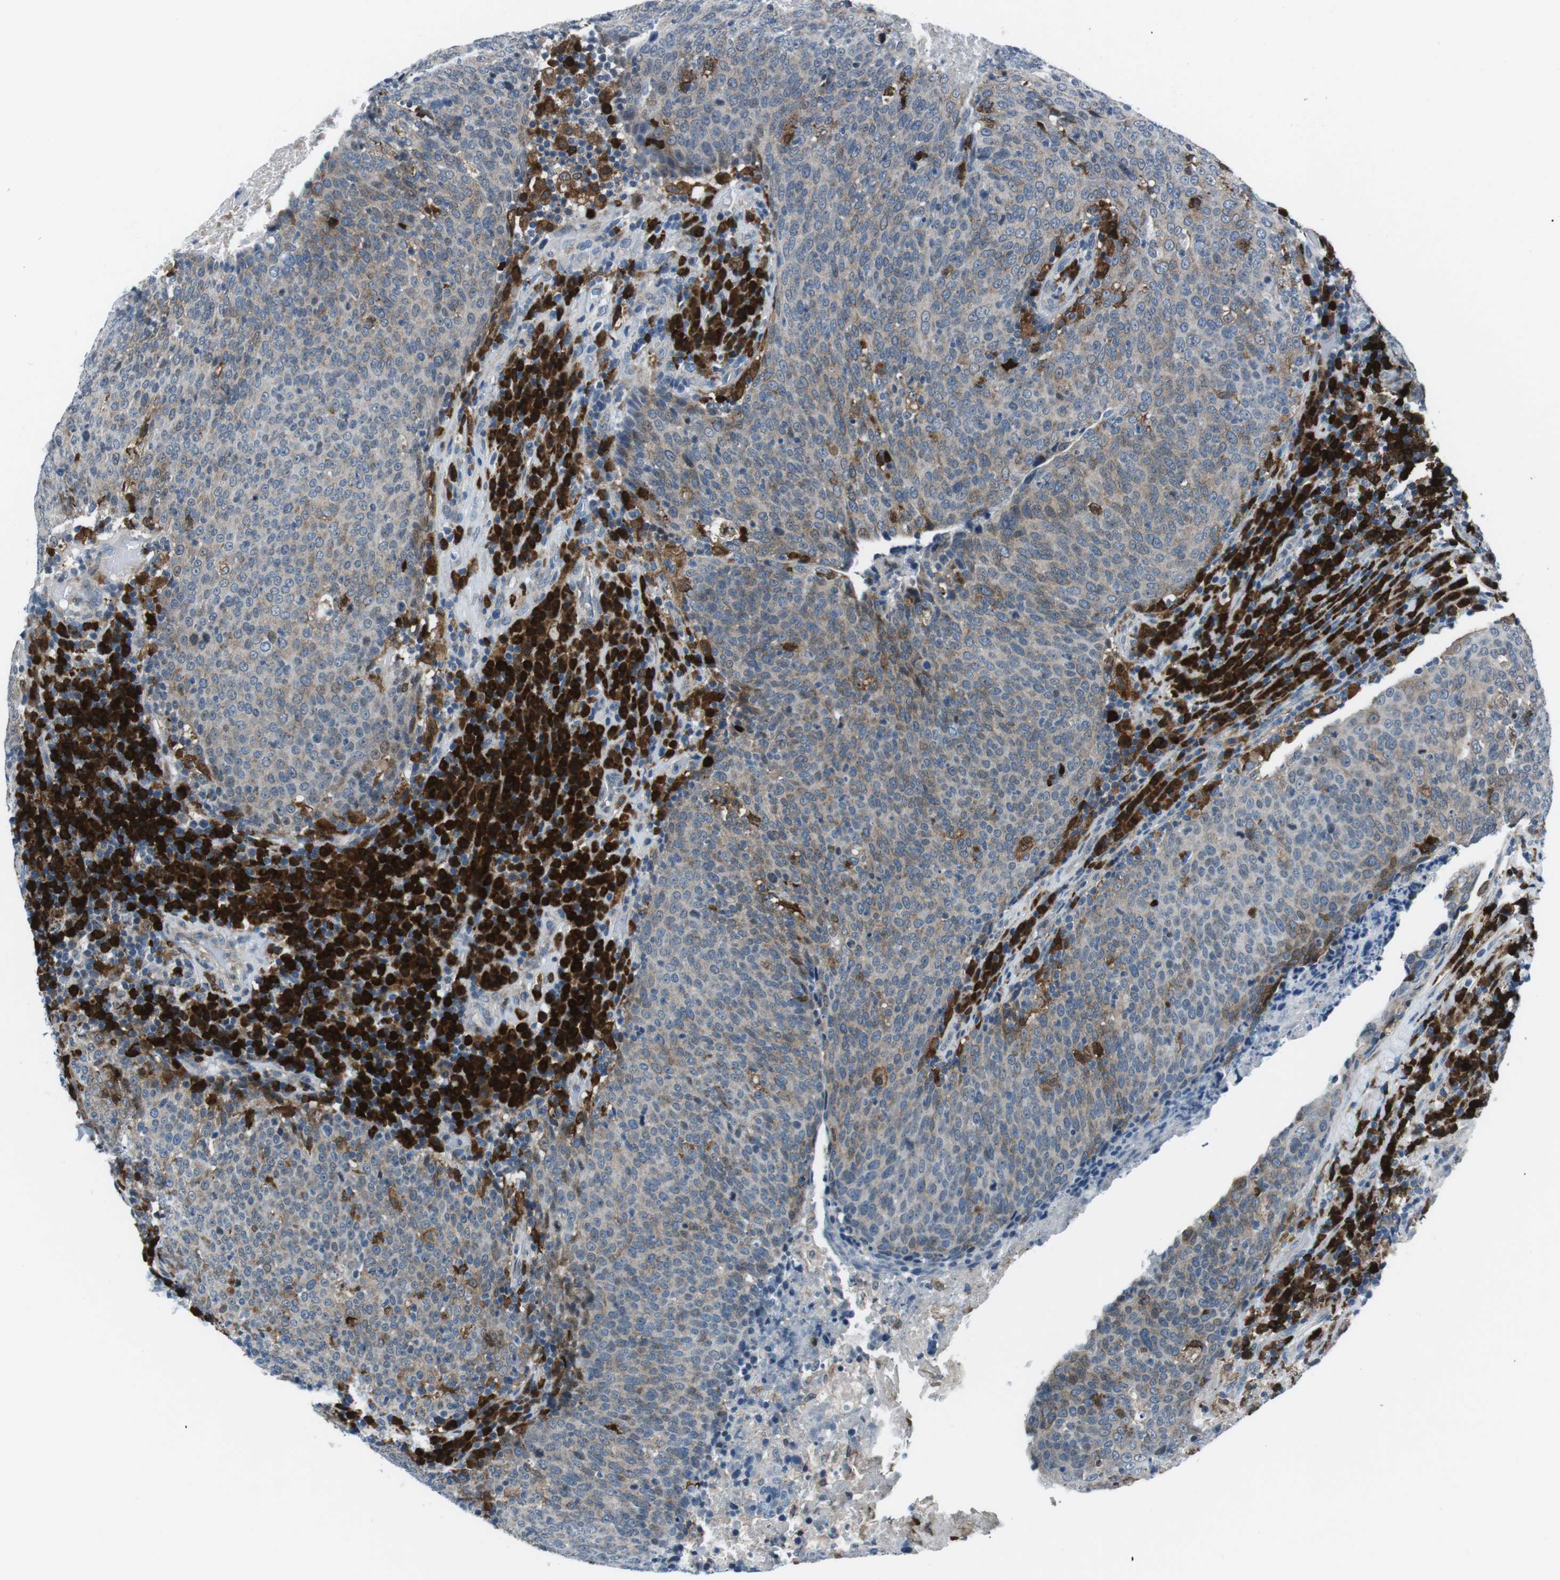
{"staining": {"intensity": "weak", "quantity": "25%-75%", "location": "cytoplasmic/membranous"}, "tissue": "head and neck cancer", "cell_type": "Tumor cells", "image_type": "cancer", "snomed": [{"axis": "morphology", "description": "Squamous cell carcinoma, NOS"}, {"axis": "morphology", "description": "Squamous cell carcinoma, metastatic, NOS"}, {"axis": "topography", "description": "Lymph node"}, {"axis": "topography", "description": "Head-Neck"}], "caption": "Protein analysis of head and neck cancer (squamous cell carcinoma) tissue shows weak cytoplasmic/membranous positivity in approximately 25%-75% of tumor cells. (Brightfield microscopy of DAB IHC at high magnification).", "gene": "BLNK", "patient": {"sex": "male", "age": 62}}